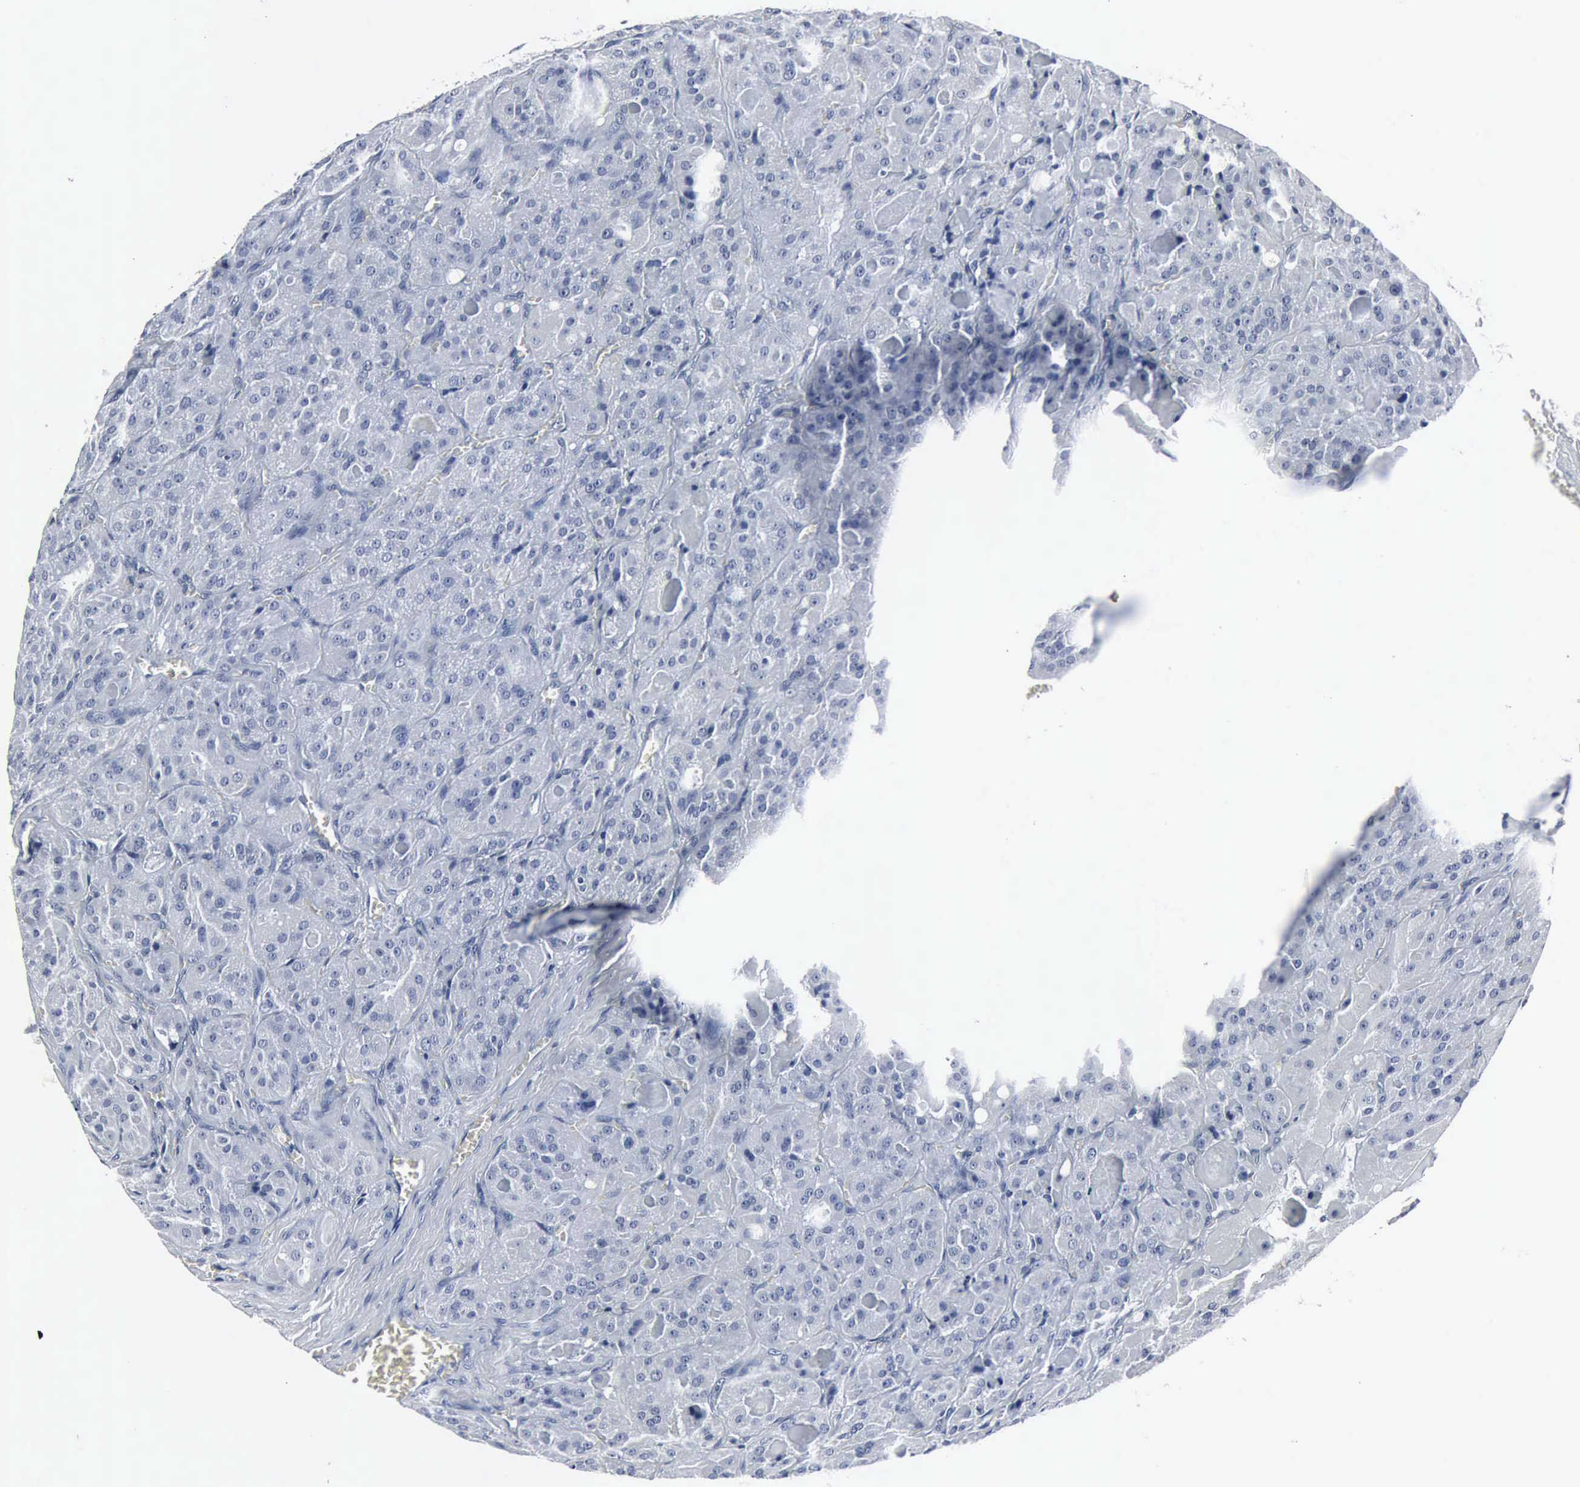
{"staining": {"intensity": "negative", "quantity": "none", "location": "none"}, "tissue": "thyroid cancer", "cell_type": "Tumor cells", "image_type": "cancer", "snomed": [{"axis": "morphology", "description": "Carcinoma, NOS"}, {"axis": "topography", "description": "Thyroid gland"}], "caption": "This is an immunohistochemistry (IHC) image of thyroid cancer (carcinoma). There is no expression in tumor cells.", "gene": "SNAP25", "patient": {"sex": "male", "age": 76}}